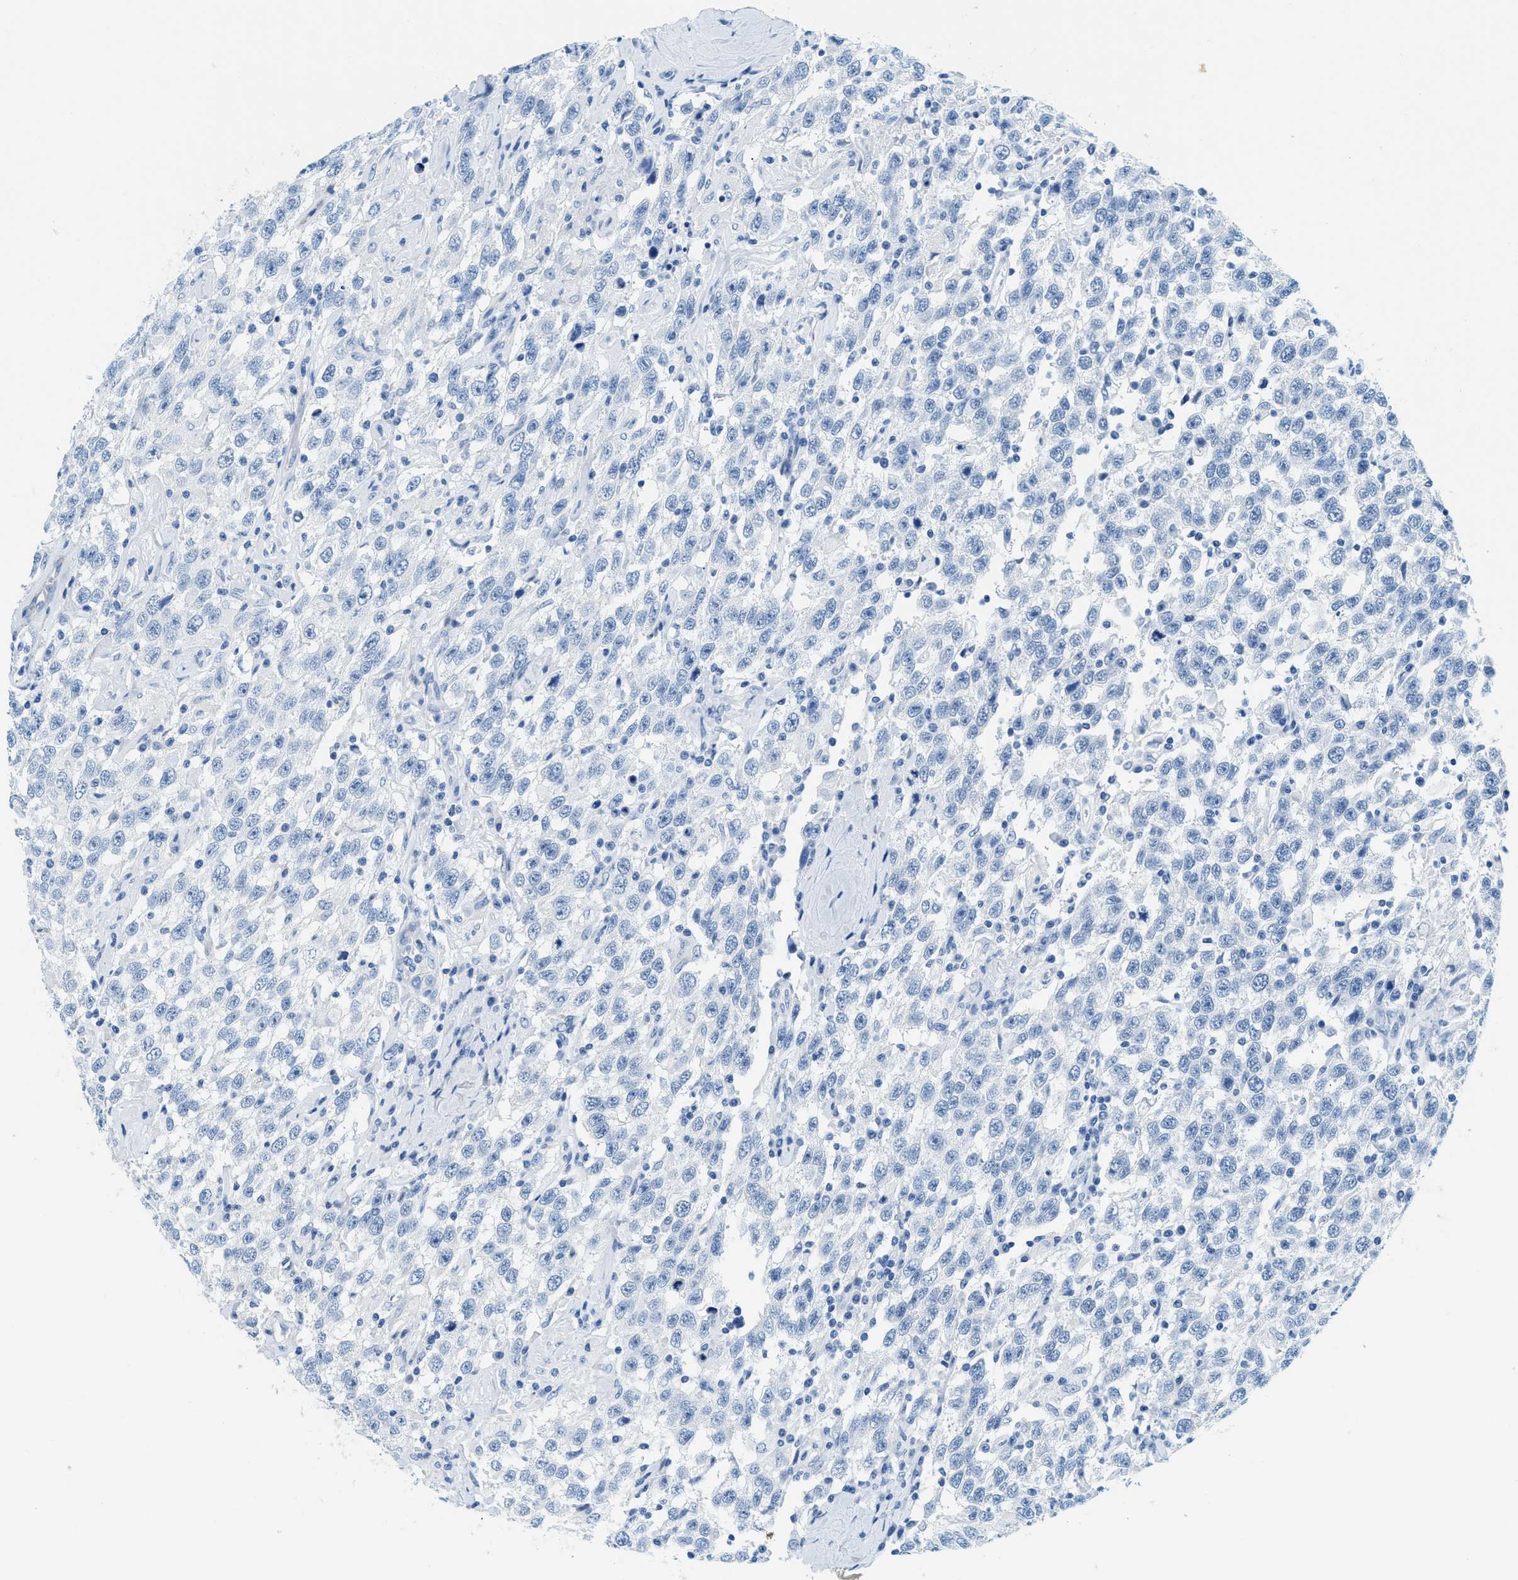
{"staining": {"intensity": "negative", "quantity": "none", "location": "none"}, "tissue": "testis cancer", "cell_type": "Tumor cells", "image_type": "cancer", "snomed": [{"axis": "morphology", "description": "Seminoma, NOS"}, {"axis": "topography", "description": "Testis"}], "caption": "This image is of seminoma (testis) stained with immunohistochemistry to label a protein in brown with the nuclei are counter-stained blue. There is no staining in tumor cells.", "gene": "TPSAB1", "patient": {"sex": "male", "age": 41}}